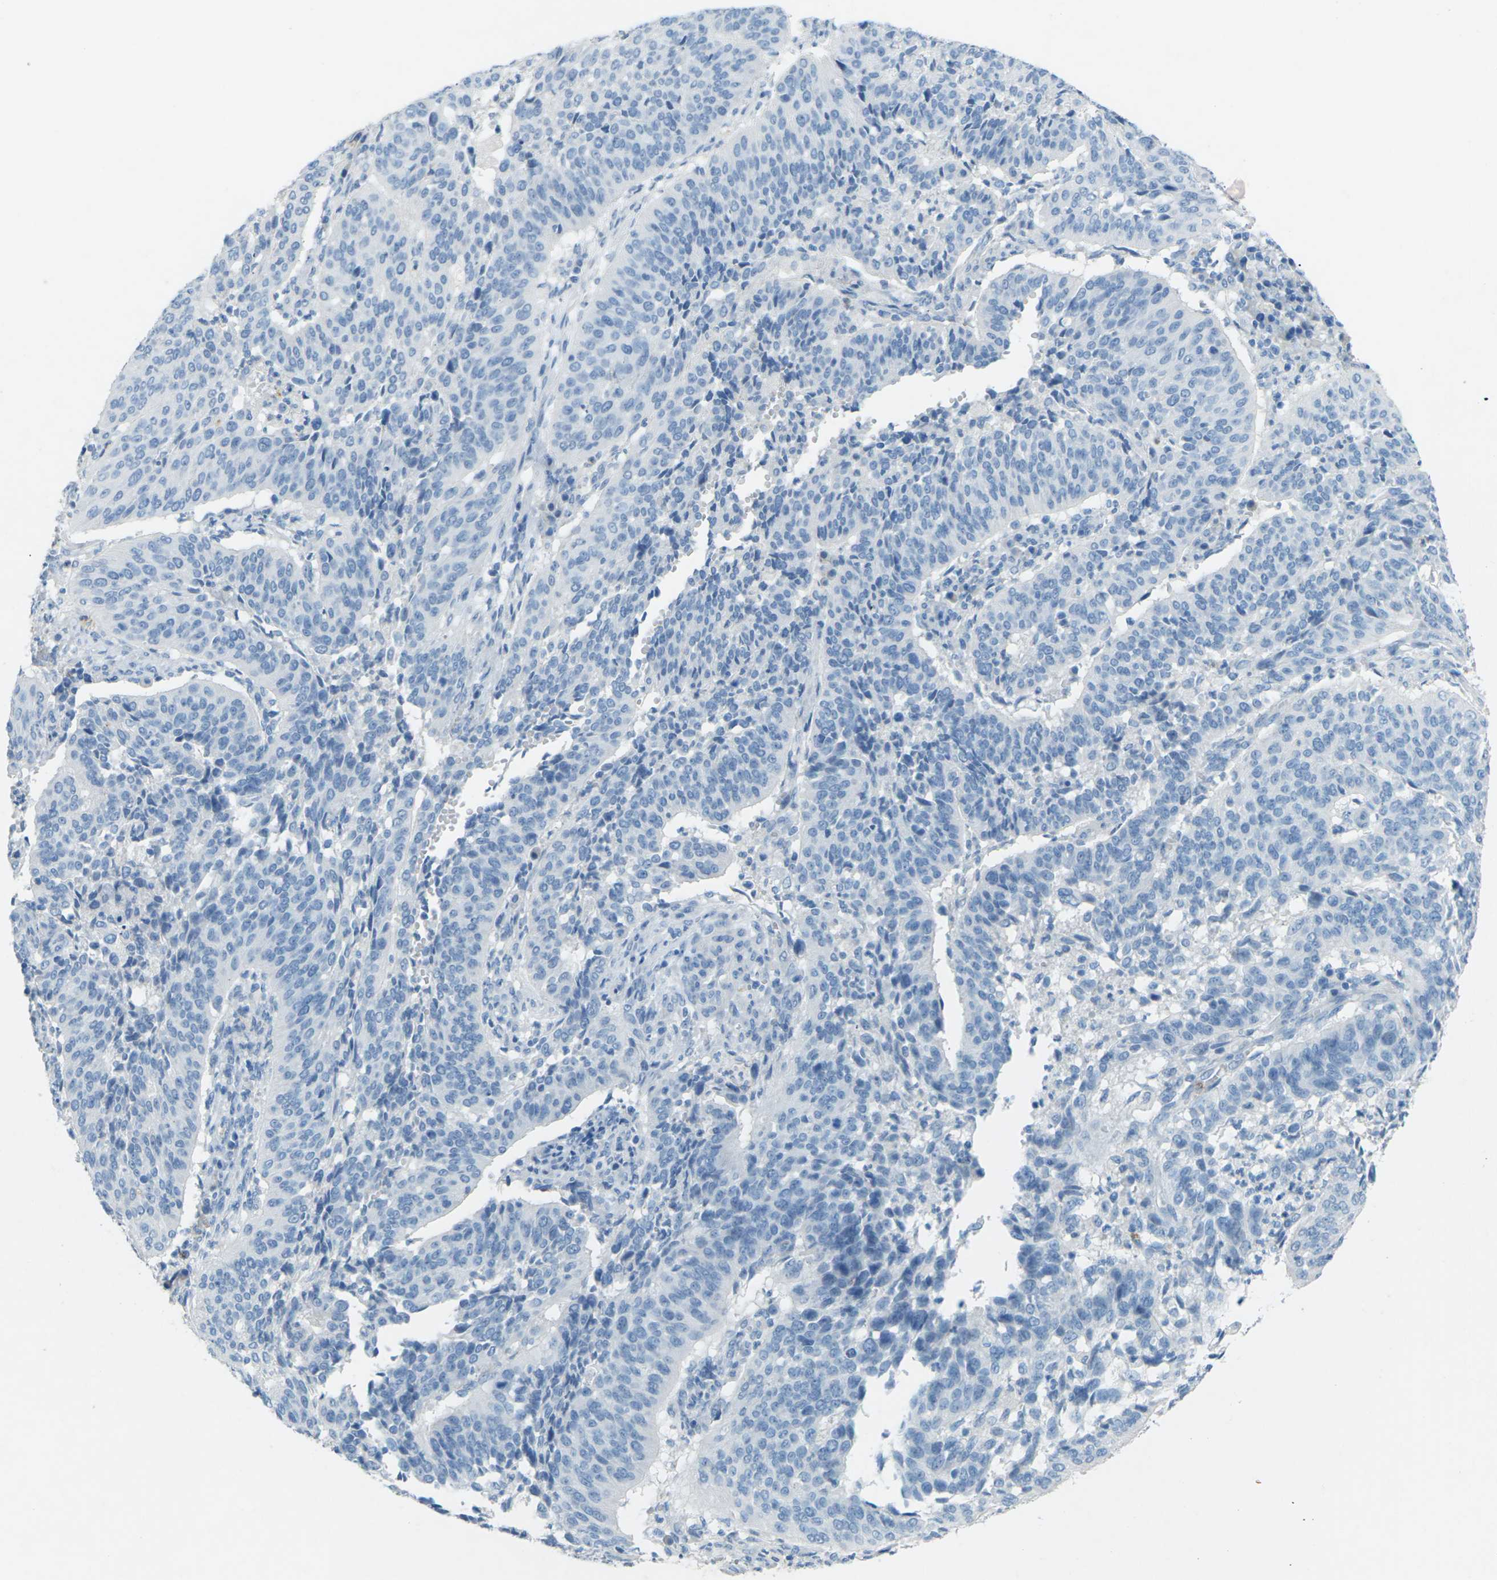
{"staining": {"intensity": "negative", "quantity": "none", "location": "none"}, "tissue": "cervical cancer", "cell_type": "Tumor cells", "image_type": "cancer", "snomed": [{"axis": "morphology", "description": "Normal tissue, NOS"}, {"axis": "morphology", "description": "Squamous cell carcinoma, NOS"}, {"axis": "topography", "description": "Cervix"}], "caption": "This is a micrograph of immunohistochemistry staining of cervical cancer (squamous cell carcinoma), which shows no expression in tumor cells.", "gene": "CDH16", "patient": {"sex": "female", "age": 39}}